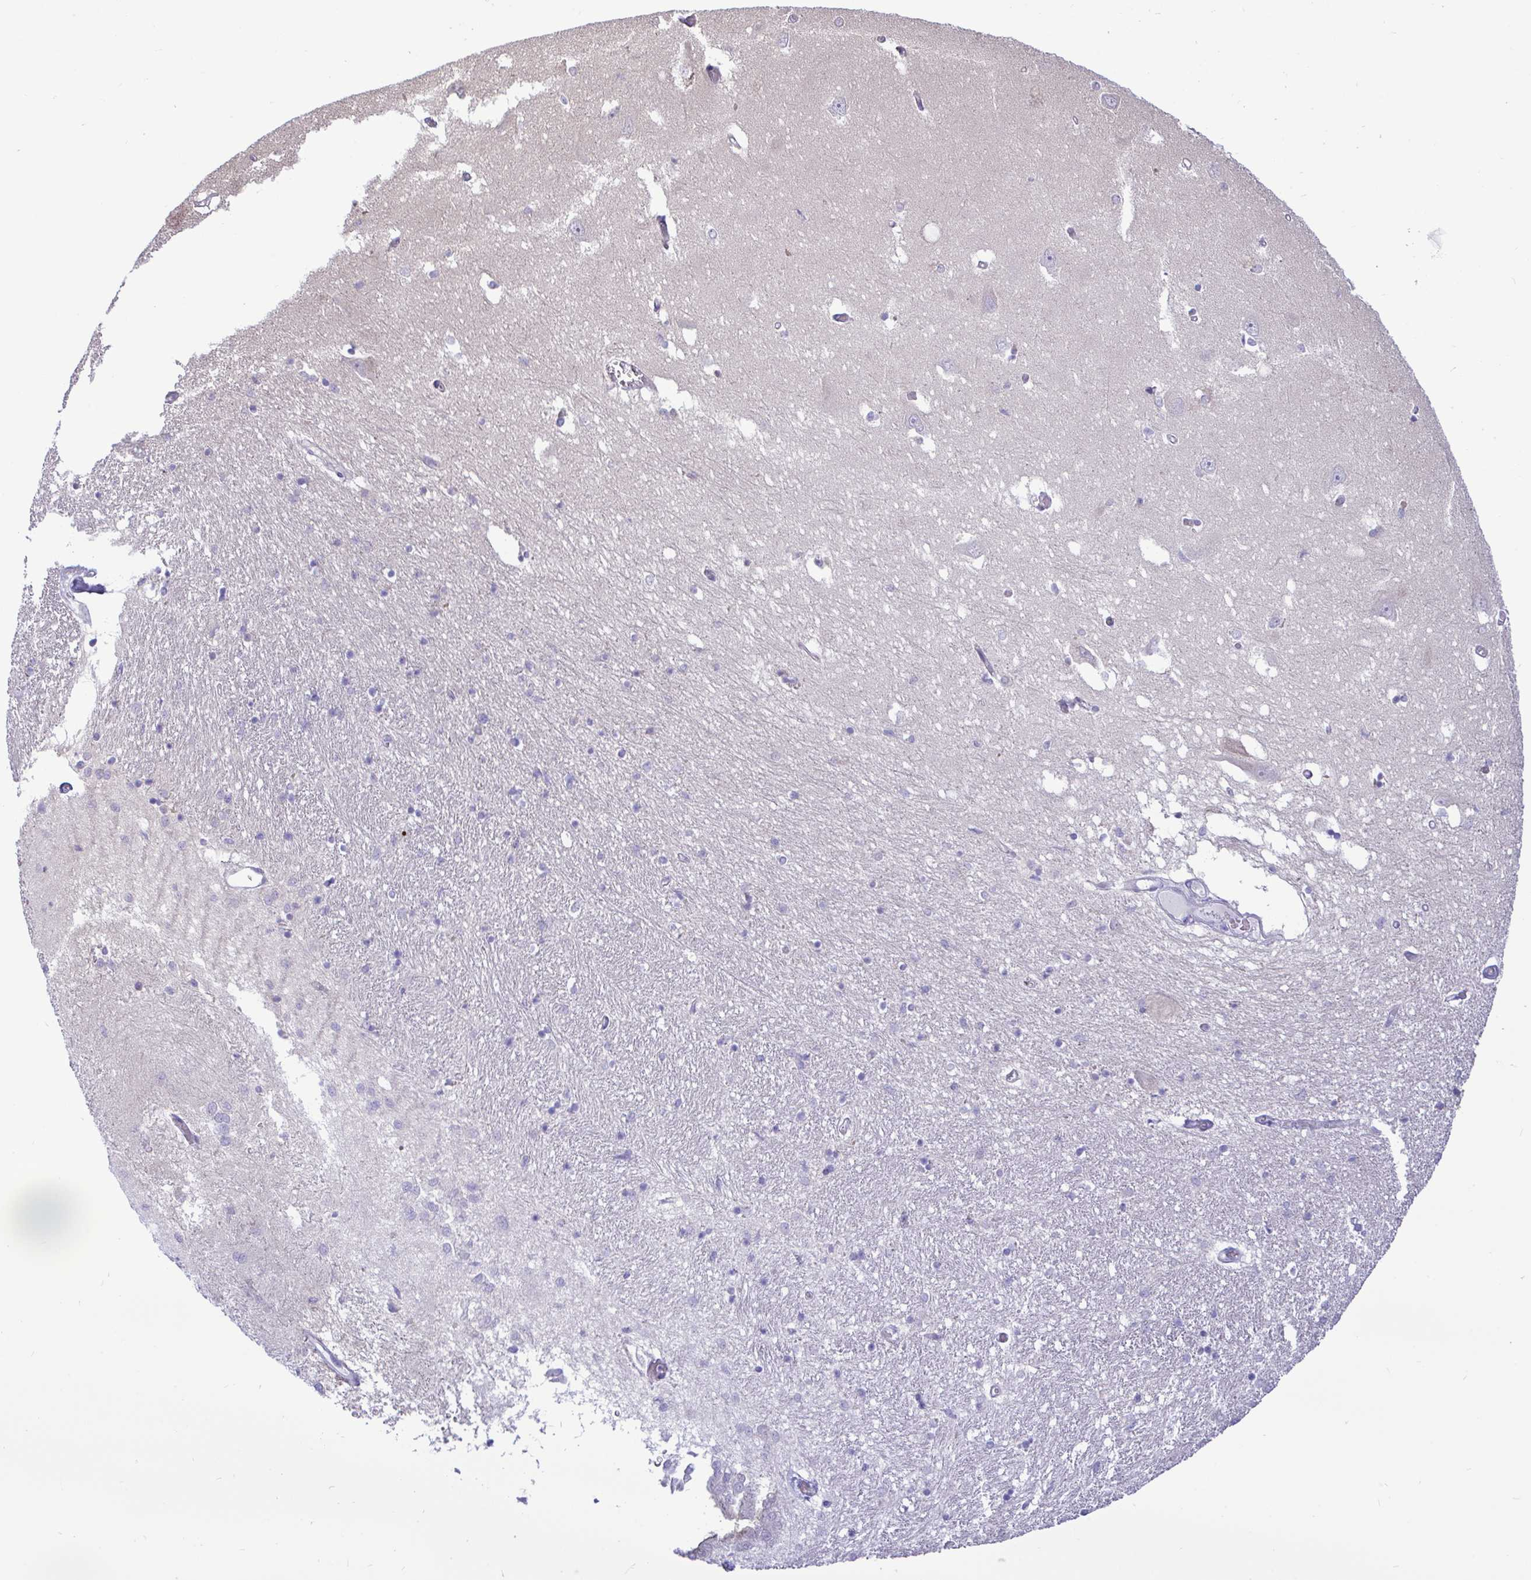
{"staining": {"intensity": "negative", "quantity": "none", "location": "none"}, "tissue": "caudate", "cell_type": "Glial cells", "image_type": "normal", "snomed": [{"axis": "morphology", "description": "Normal tissue, NOS"}, {"axis": "topography", "description": "Lateral ventricle wall"}, {"axis": "topography", "description": "Hippocampus"}], "caption": "Glial cells are negative for protein expression in unremarkable human caudate. The staining was performed using DAB (3,3'-diaminobenzidine) to visualize the protein expression in brown, while the nuclei were stained in blue with hematoxylin (Magnification: 20x).", "gene": "ZNF485", "patient": {"sex": "female", "age": 63}}